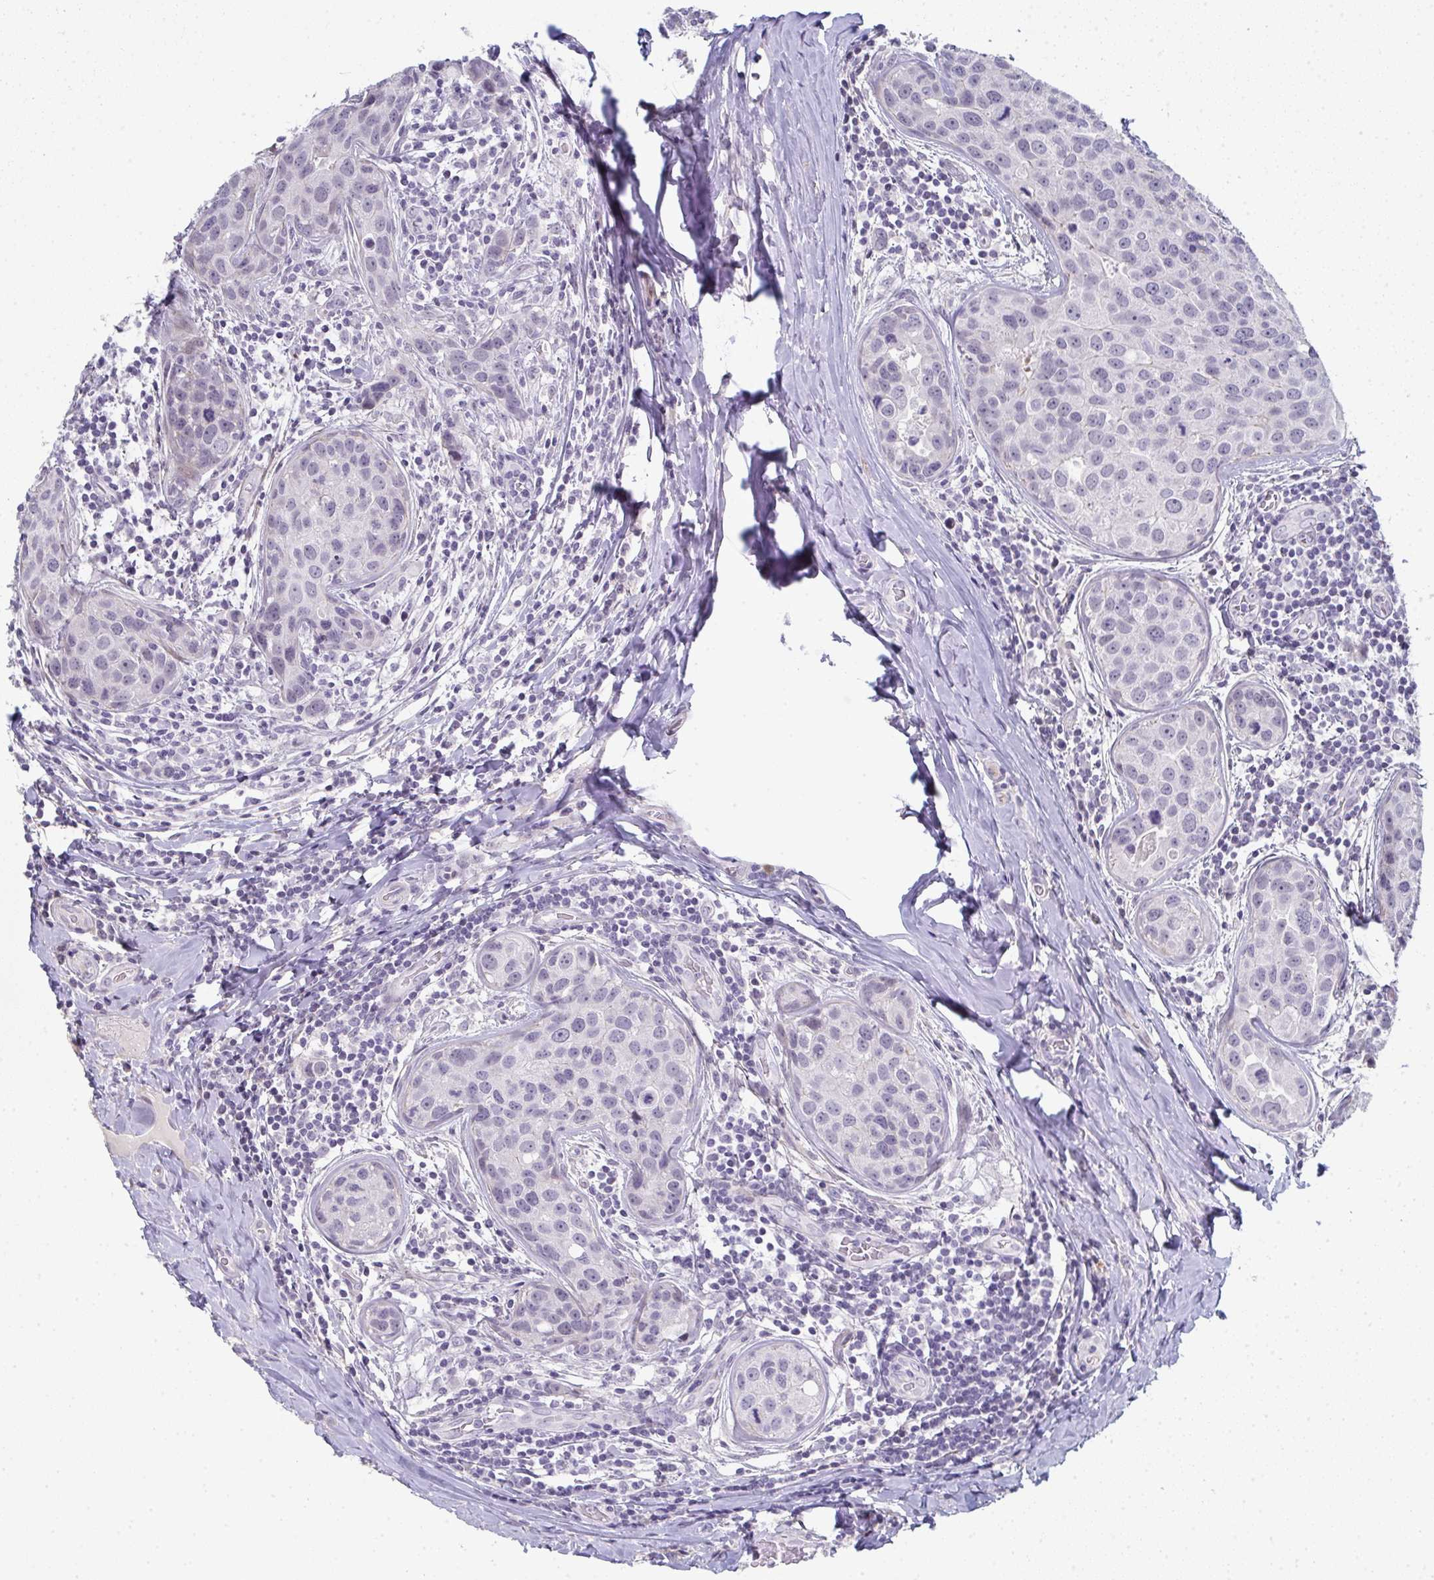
{"staining": {"intensity": "negative", "quantity": "none", "location": "none"}, "tissue": "breast cancer", "cell_type": "Tumor cells", "image_type": "cancer", "snomed": [{"axis": "morphology", "description": "Duct carcinoma"}, {"axis": "topography", "description": "Breast"}], "caption": "The histopathology image demonstrates no significant expression in tumor cells of invasive ductal carcinoma (breast). (Stains: DAB immunohistochemistry with hematoxylin counter stain, Microscopy: brightfield microscopy at high magnification).", "gene": "A1CF", "patient": {"sex": "female", "age": 24}}